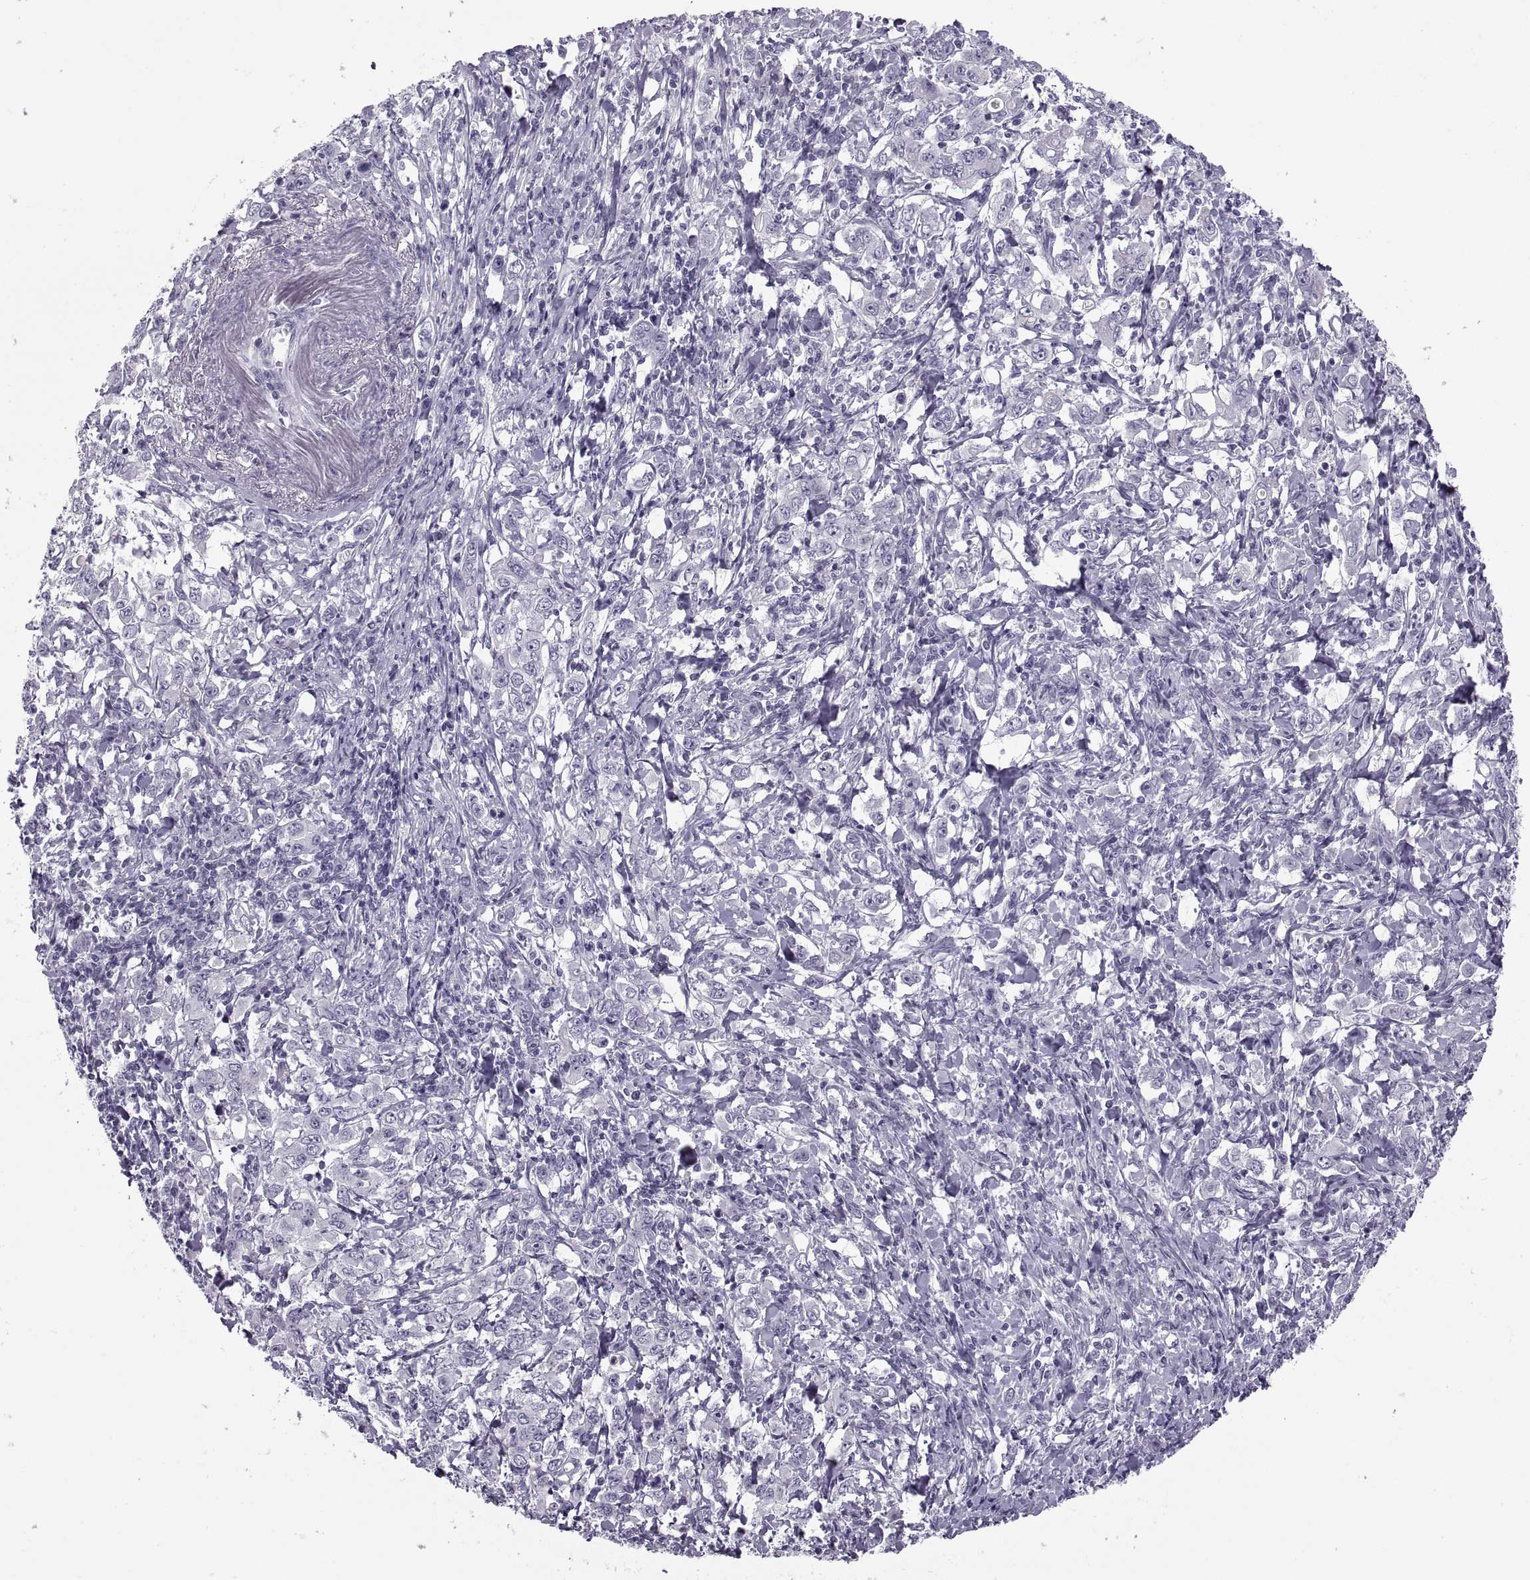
{"staining": {"intensity": "negative", "quantity": "none", "location": "none"}, "tissue": "stomach cancer", "cell_type": "Tumor cells", "image_type": "cancer", "snomed": [{"axis": "morphology", "description": "Adenocarcinoma, NOS"}, {"axis": "topography", "description": "Stomach, lower"}], "caption": "Stomach adenocarcinoma was stained to show a protein in brown. There is no significant positivity in tumor cells.", "gene": "C3orf22", "patient": {"sex": "female", "age": 72}}